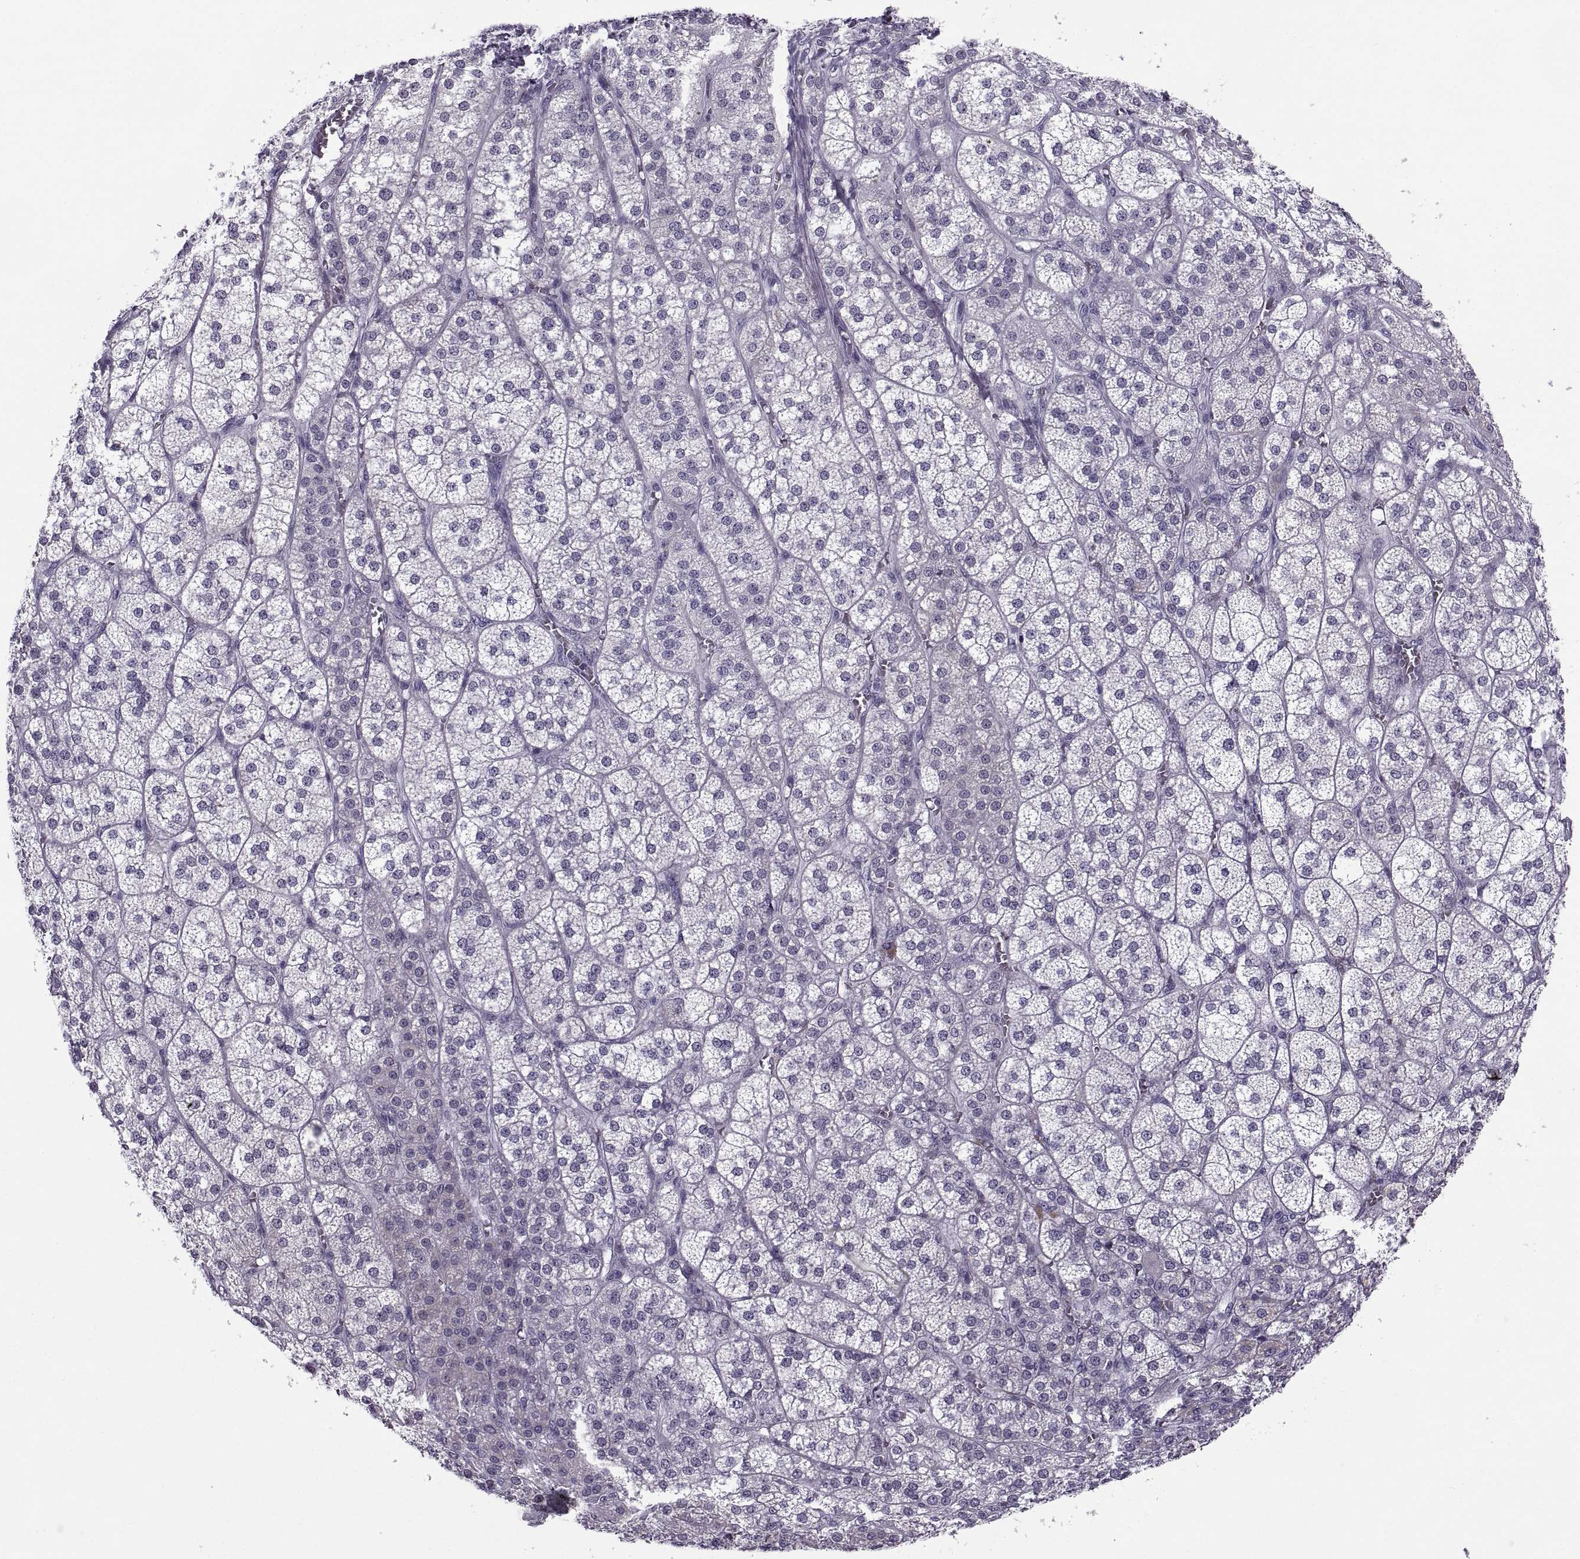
{"staining": {"intensity": "negative", "quantity": "none", "location": "none"}, "tissue": "adrenal gland", "cell_type": "Glandular cells", "image_type": "normal", "snomed": [{"axis": "morphology", "description": "Normal tissue, NOS"}, {"axis": "topography", "description": "Adrenal gland"}], "caption": "This is an immunohistochemistry (IHC) image of normal human adrenal gland. There is no positivity in glandular cells.", "gene": "TBC1D3B", "patient": {"sex": "female", "age": 60}}